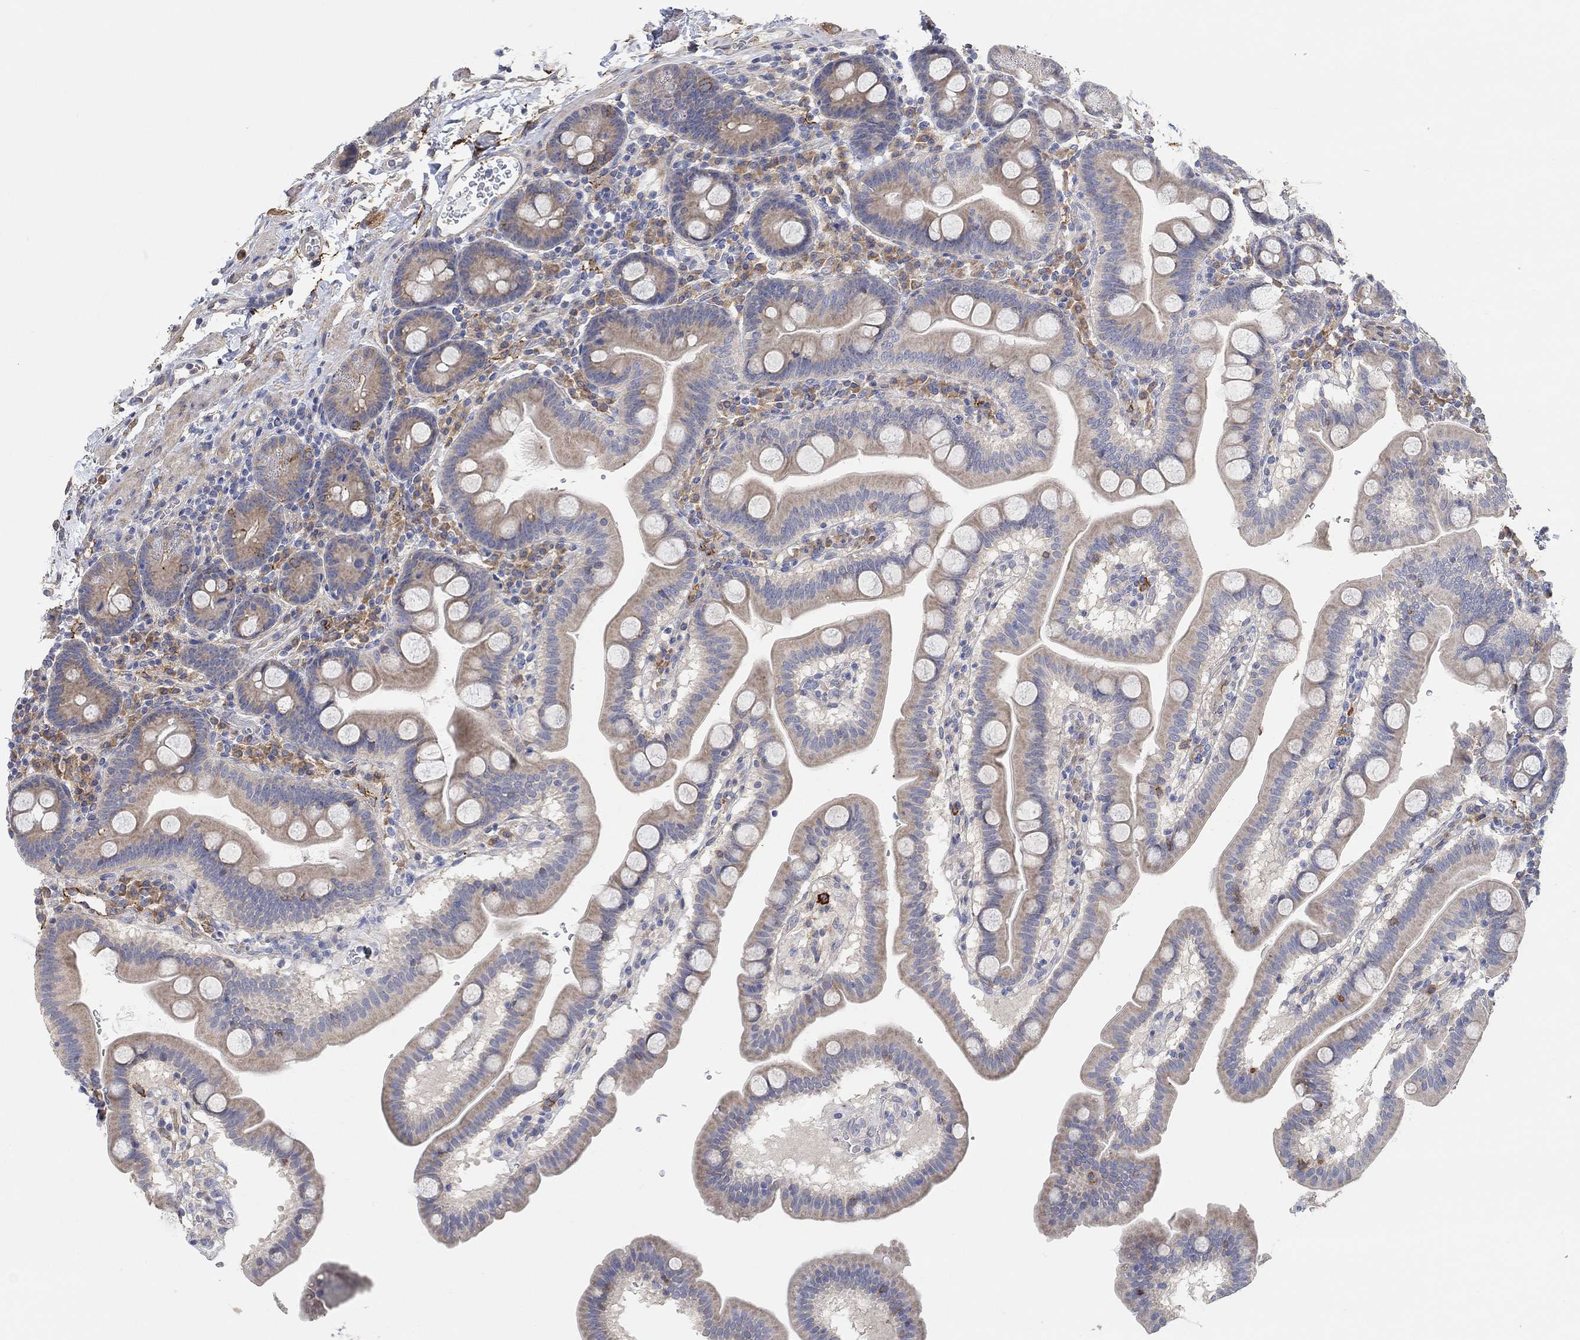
{"staining": {"intensity": "negative", "quantity": "none", "location": "none"}, "tissue": "duodenum", "cell_type": "Glandular cells", "image_type": "normal", "snomed": [{"axis": "morphology", "description": "Normal tissue, NOS"}, {"axis": "topography", "description": "Duodenum"}], "caption": "An immunohistochemistry micrograph of unremarkable duodenum is shown. There is no staining in glandular cells of duodenum. (Immunohistochemistry (ihc), brightfield microscopy, high magnification).", "gene": "SYT16", "patient": {"sex": "male", "age": 59}}